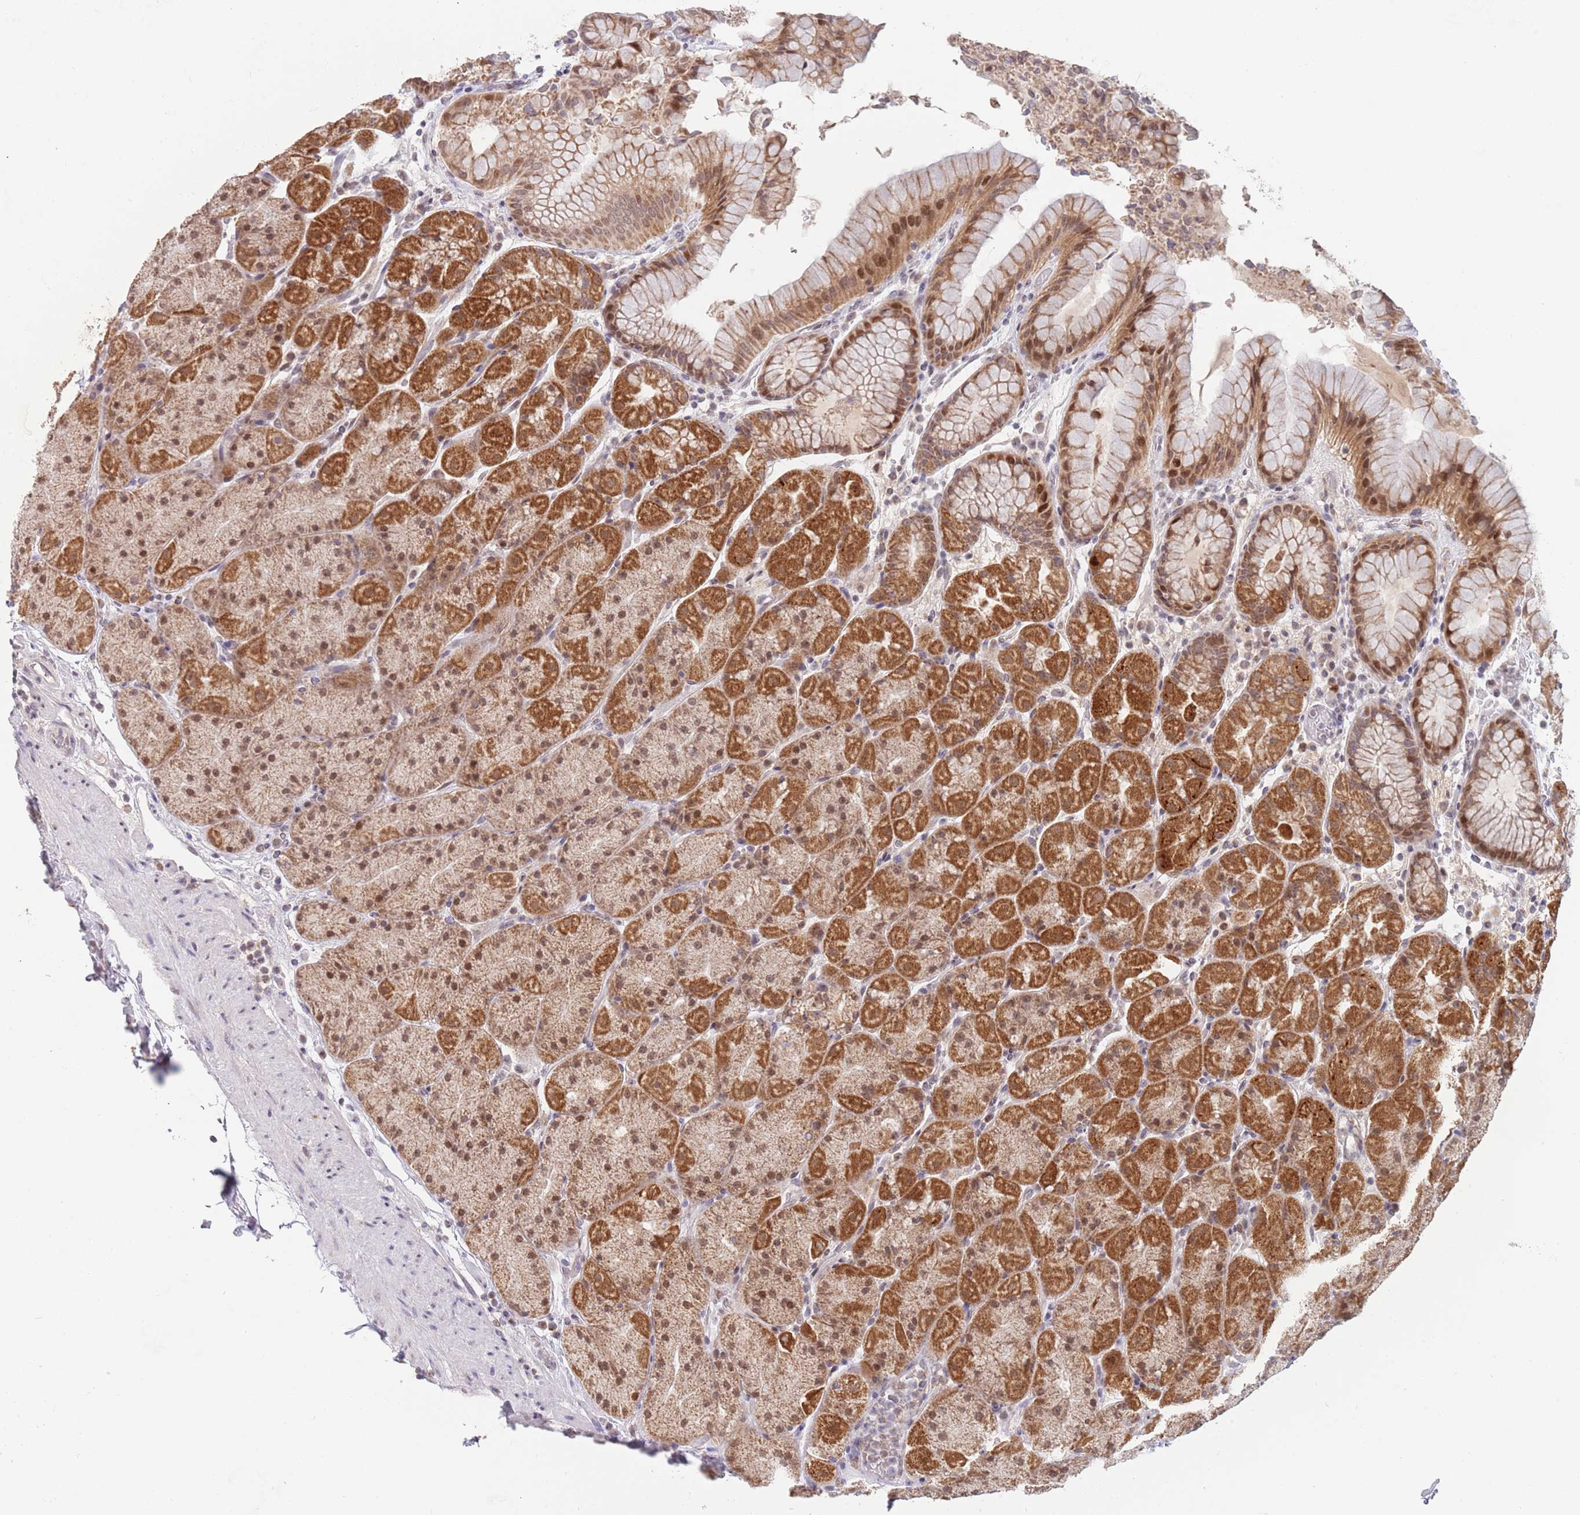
{"staining": {"intensity": "strong", "quantity": ">75%", "location": "cytoplasmic/membranous,nuclear"}, "tissue": "stomach", "cell_type": "Glandular cells", "image_type": "normal", "snomed": [{"axis": "morphology", "description": "Normal tissue, NOS"}, {"axis": "topography", "description": "Stomach, upper"}, {"axis": "topography", "description": "Stomach, lower"}], "caption": "Brown immunohistochemical staining in unremarkable stomach demonstrates strong cytoplasmic/membranous,nuclear expression in approximately >75% of glandular cells. The protein of interest is stained brown, and the nuclei are stained in blue (DAB IHC with brightfield microscopy, high magnification).", "gene": "TIMM13", "patient": {"sex": "male", "age": 67}}